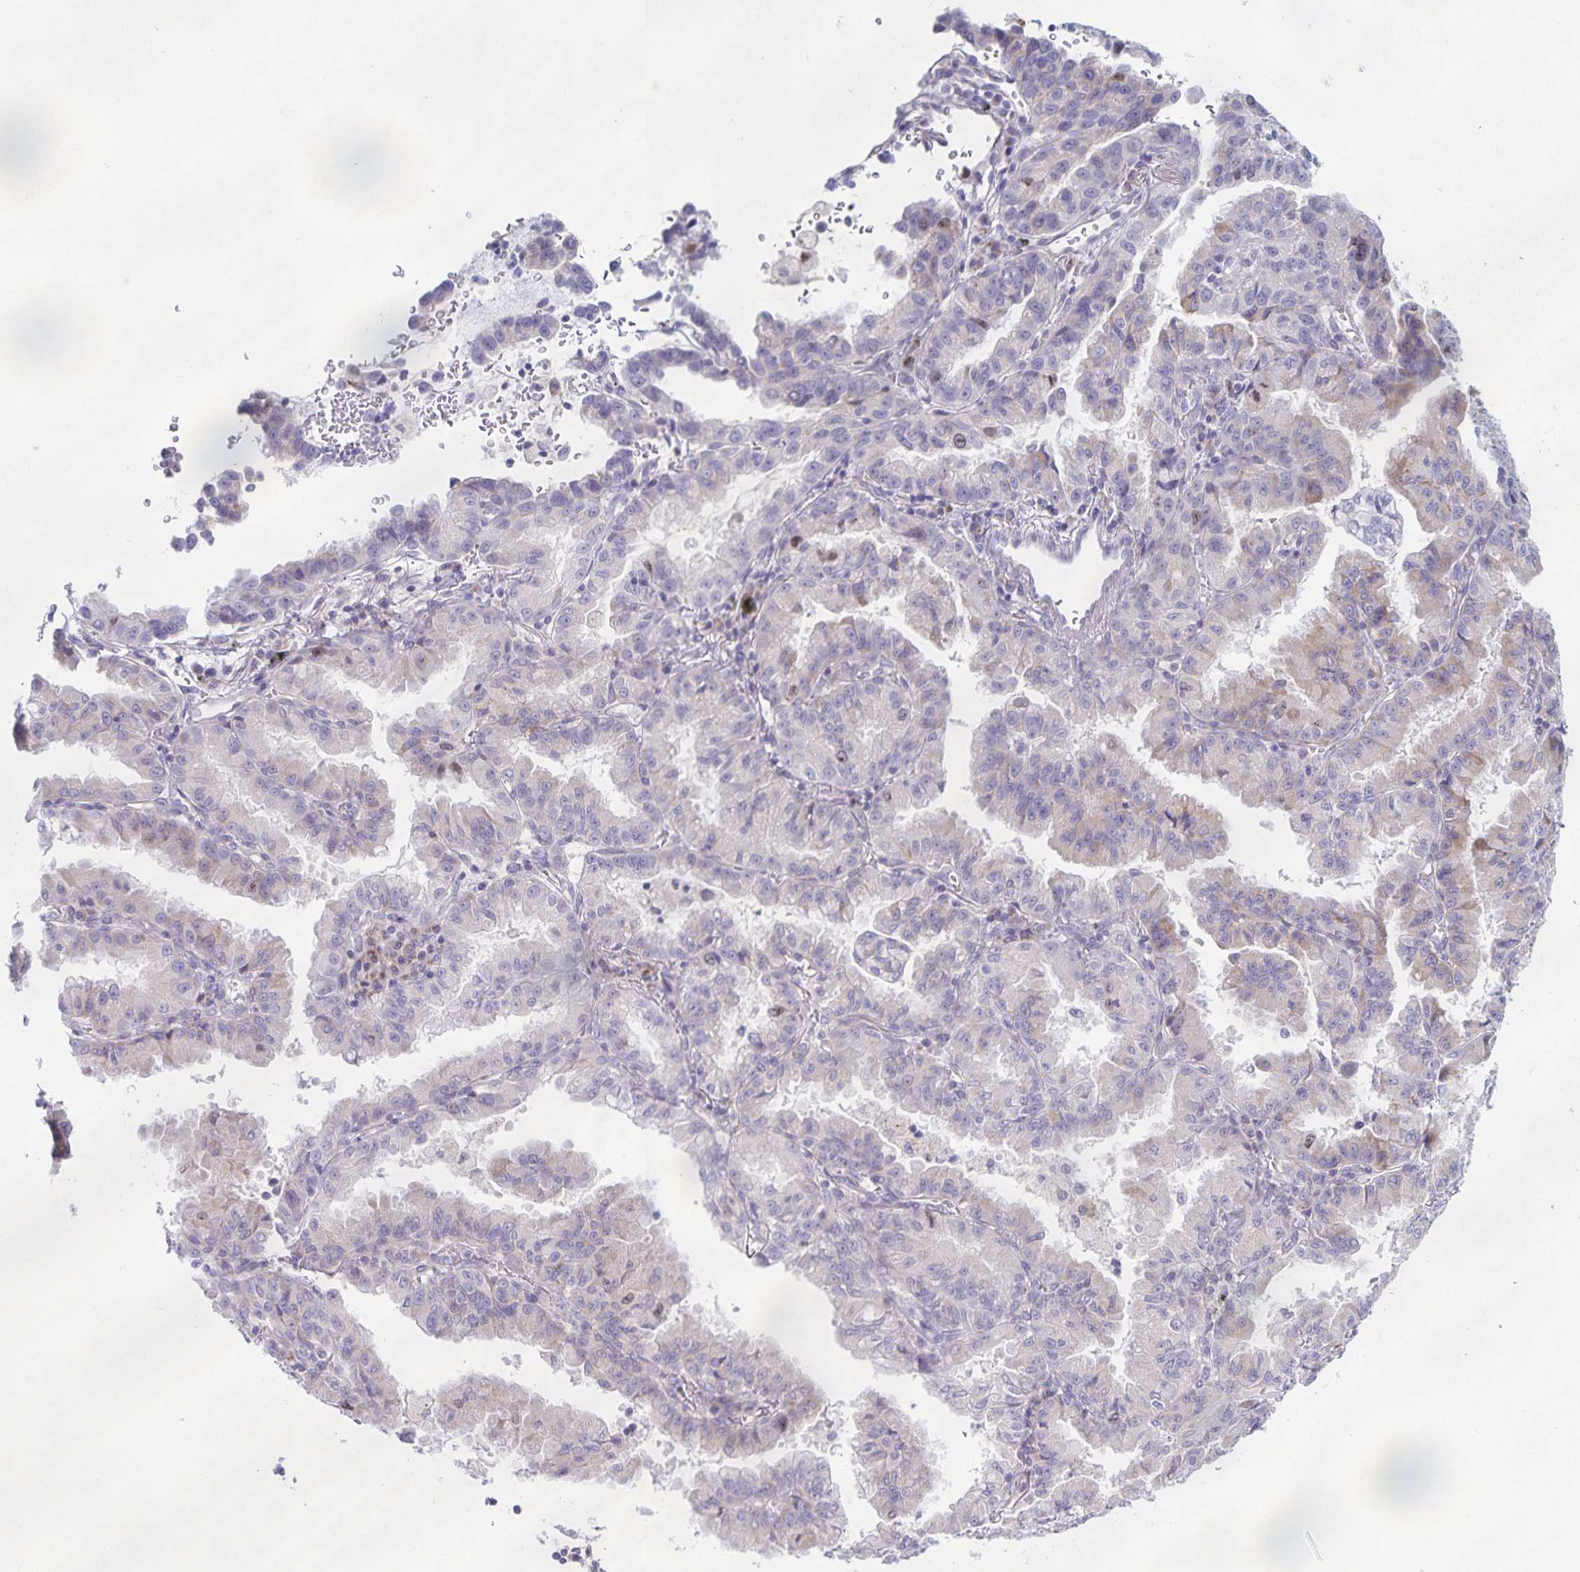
{"staining": {"intensity": "weak", "quantity": "<25%", "location": "cytoplasmic/membranous"}, "tissue": "lung cancer", "cell_type": "Tumor cells", "image_type": "cancer", "snomed": [{"axis": "morphology", "description": "Adenocarcinoma, NOS"}, {"axis": "topography", "description": "Lymph node"}, {"axis": "topography", "description": "Lung"}], "caption": "Lung cancer was stained to show a protein in brown. There is no significant staining in tumor cells.", "gene": "CENPH", "patient": {"sex": "male", "age": 66}}